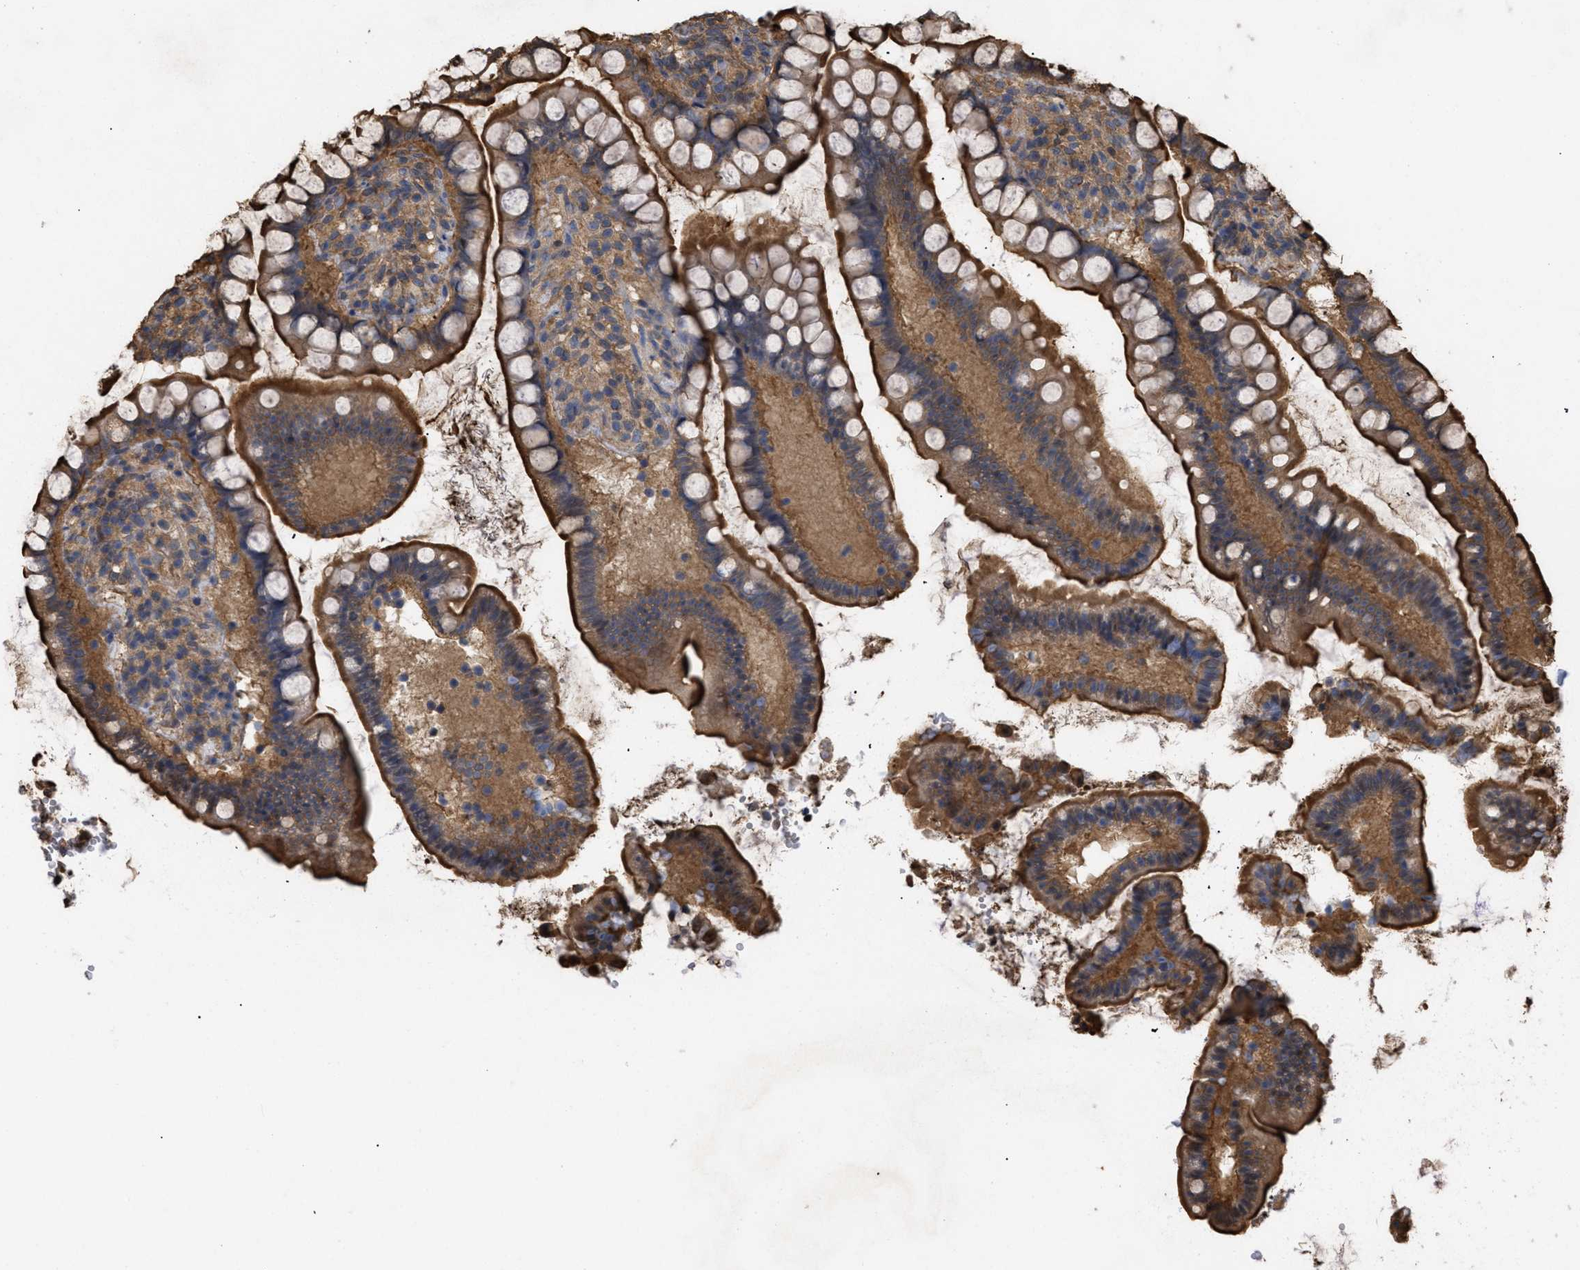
{"staining": {"intensity": "strong", "quantity": ">75%", "location": "cytoplasmic/membranous"}, "tissue": "small intestine", "cell_type": "Glandular cells", "image_type": "normal", "snomed": [{"axis": "morphology", "description": "Normal tissue, NOS"}, {"axis": "topography", "description": "Small intestine"}], "caption": "Brown immunohistochemical staining in unremarkable human small intestine exhibits strong cytoplasmic/membranous staining in approximately >75% of glandular cells. The staining was performed using DAB (3,3'-diaminobenzidine) to visualize the protein expression in brown, while the nuclei were stained in blue with hematoxylin (Magnification: 20x).", "gene": "CALM1", "patient": {"sex": "female", "age": 84}}